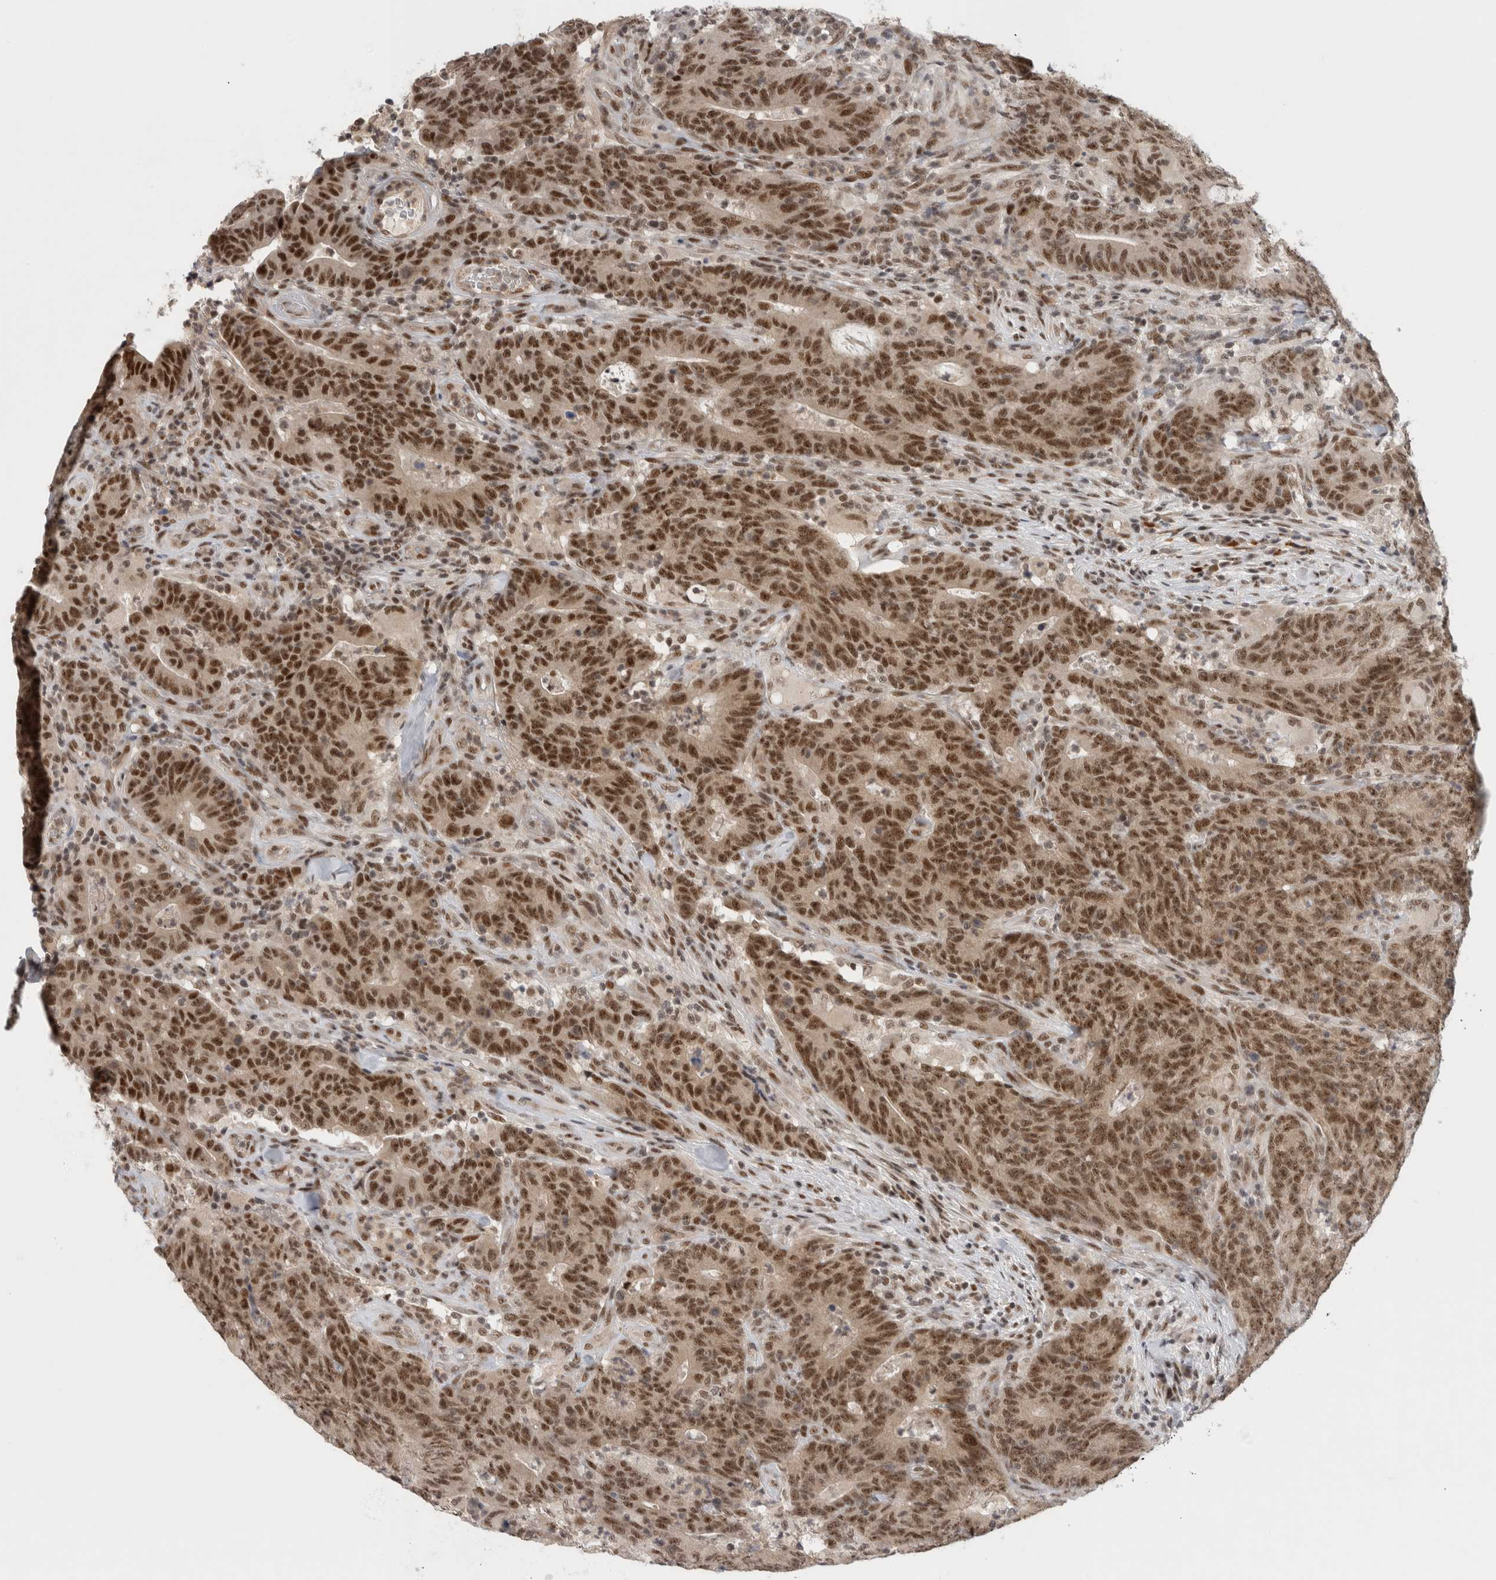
{"staining": {"intensity": "strong", "quantity": ">75%", "location": "nuclear"}, "tissue": "colorectal cancer", "cell_type": "Tumor cells", "image_type": "cancer", "snomed": [{"axis": "morphology", "description": "Normal tissue, NOS"}, {"axis": "morphology", "description": "Adenocarcinoma, NOS"}, {"axis": "topography", "description": "Colon"}], "caption": "Colorectal cancer tissue reveals strong nuclear staining in about >75% of tumor cells, visualized by immunohistochemistry.", "gene": "HESX1", "patient": {"sex": "female", "age": 75}}